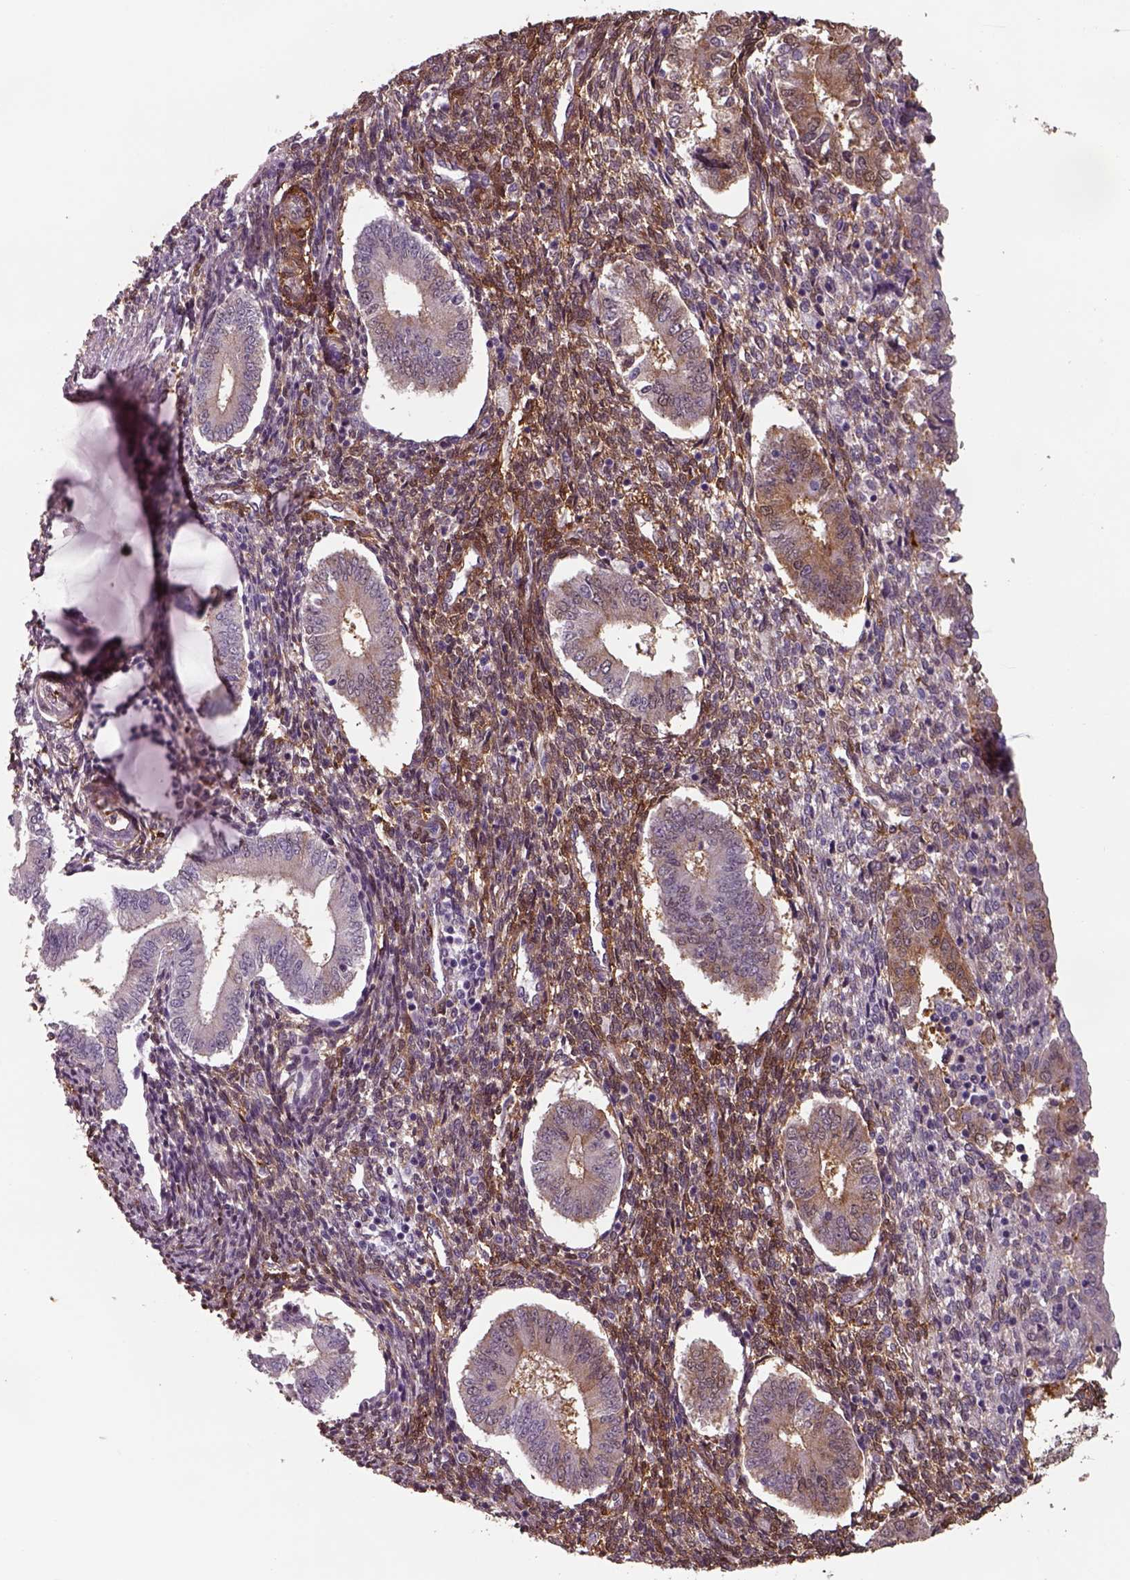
{"staining": {"intensity": "moderate", "quantity": "25%-75%", "location": "cytoplasmic/membranous"}, "tissue": "endometrium", "cell_type": "Cells in endometrial stroma", "image_type": "normal", "snomed": [{"axis": "morphology", "description": "Normal tissue, NOS"}, {"axis": "topography", "description": "Endometrium"}], "caption": "Immunohistochemical staining of unremarkable endometrium displays 25%-75% levels of moderate cytoplasmic/membranous protein staining in approximately 25%-75% of cells in endometrial stroma. (IHC, brightfield microscopy, high magnification).", "gene": "ISYNA1", "patient": {"sex": "female", "age": 40}}